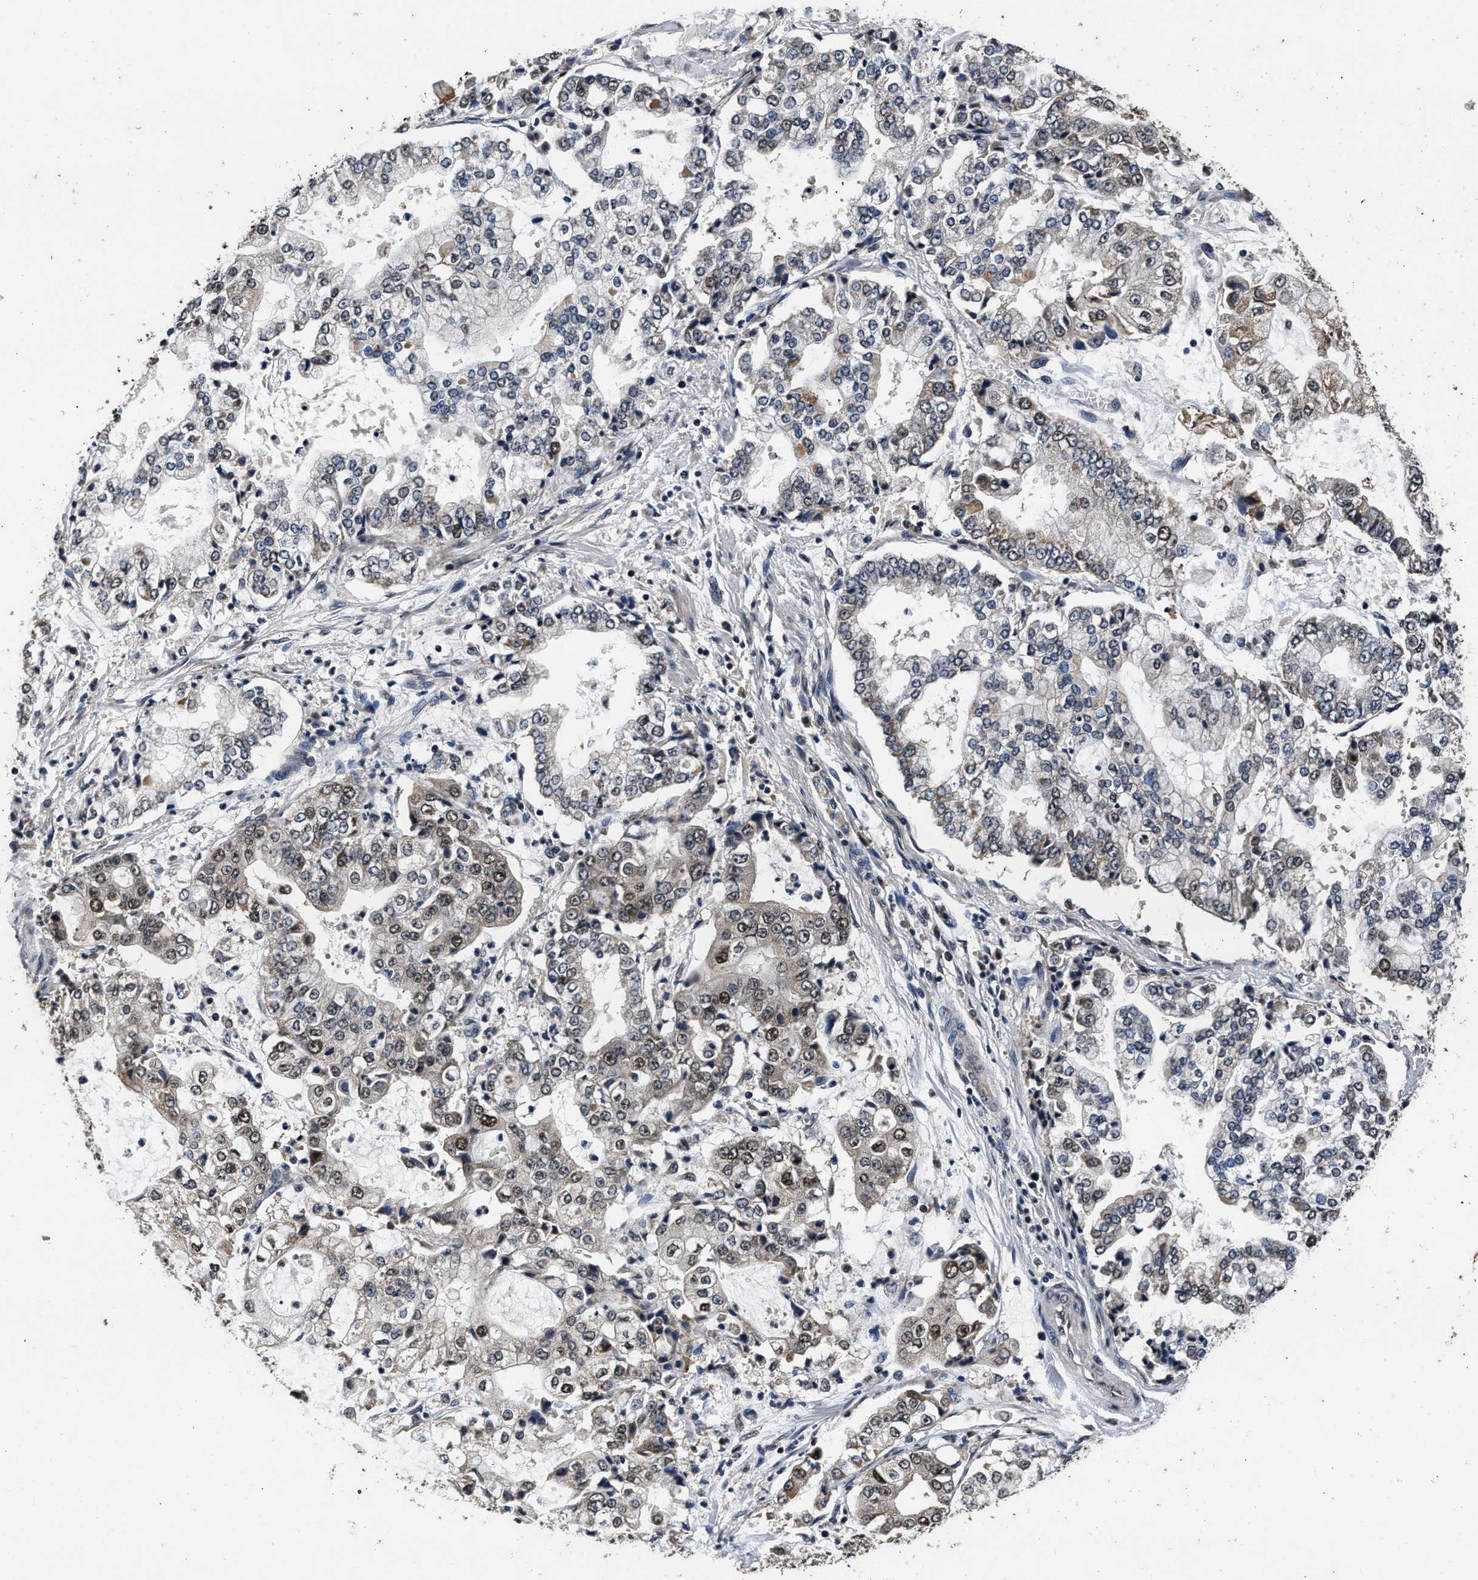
{"staining": {"intensity": "moderate", "quantity": "<25%", "location": "cytoplasmic/membranous,nuclear"}, "tissue": "stomach cancer", "cell_type": "Tumor cells", "image_type": "cancer", "snomed": [{"axis": "morphology", "description": "Adenocarcinoma, NOS"}, {"axis": "topography", "description": "Stomach"}], "caption": "Stomach cancer stained with IHC shows moderate cytoplasmic/membranous and nuclear positivity in about <25% of tumor cells.", "gene": "CSTF1", "patient": {"sex": "male", "age": 76}}